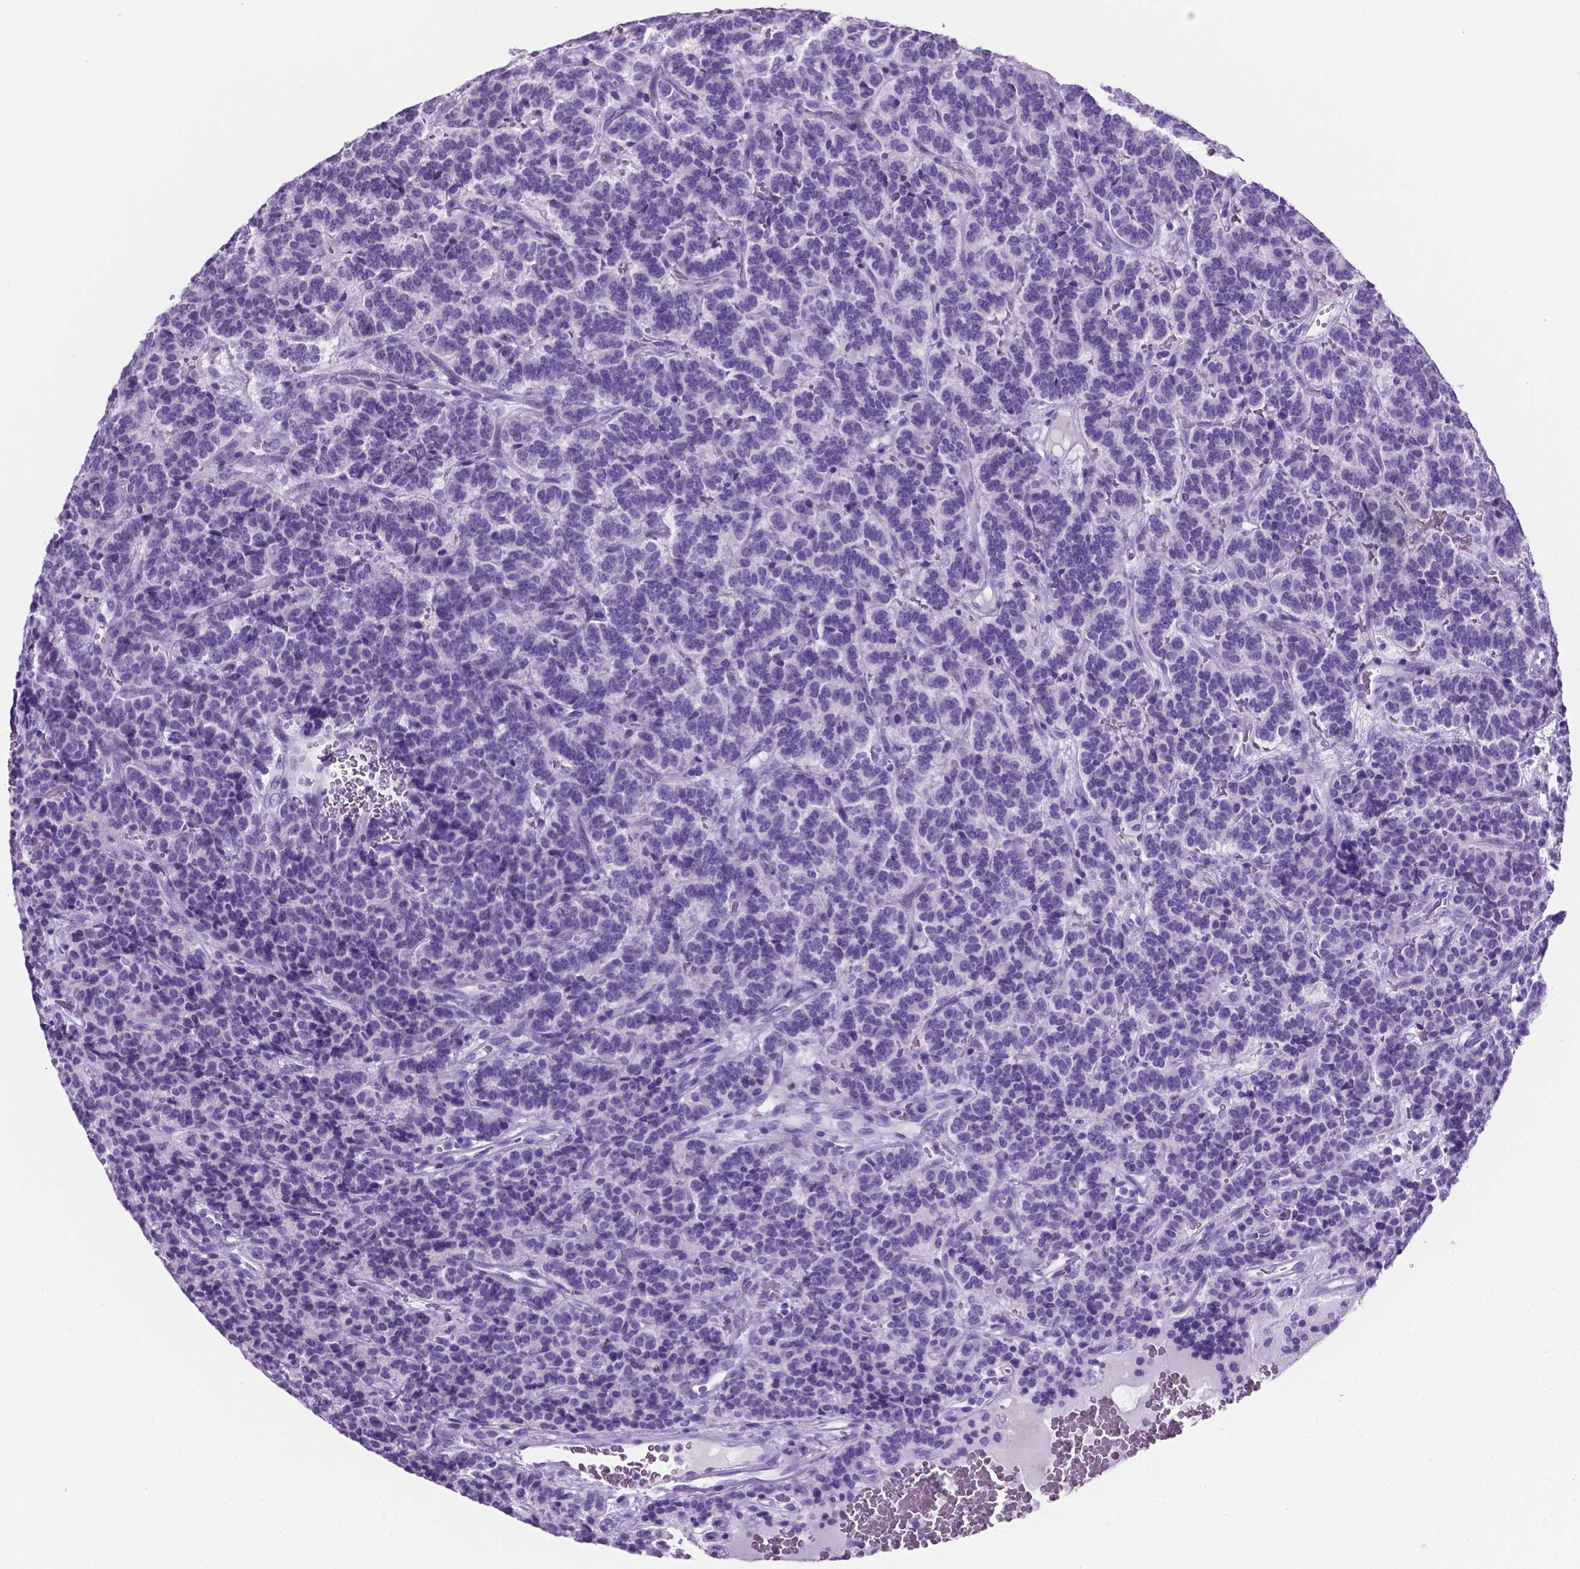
{"staining": {"intensity": "negative", "quantity": "none", "location": "none"}, "tissue": "carcinoid", "cell_type": "Tumor cells", "image_type": "cancer", "snomed": [{"axis": "morphology", "description": "Carcinoid, malignant, NOS"}, {"axis": "topography", "description": "Pancreas"}], "caption": "Immunohistochemistry image of neoplastic tissue: human carcinoid (malignant) stained with DAB (3,3'-diaminobenzidine) exhibits no significant protein expression in tumor cells.", "gene": "C17orf107", "patient": {"sex": "male", "age": 36}}